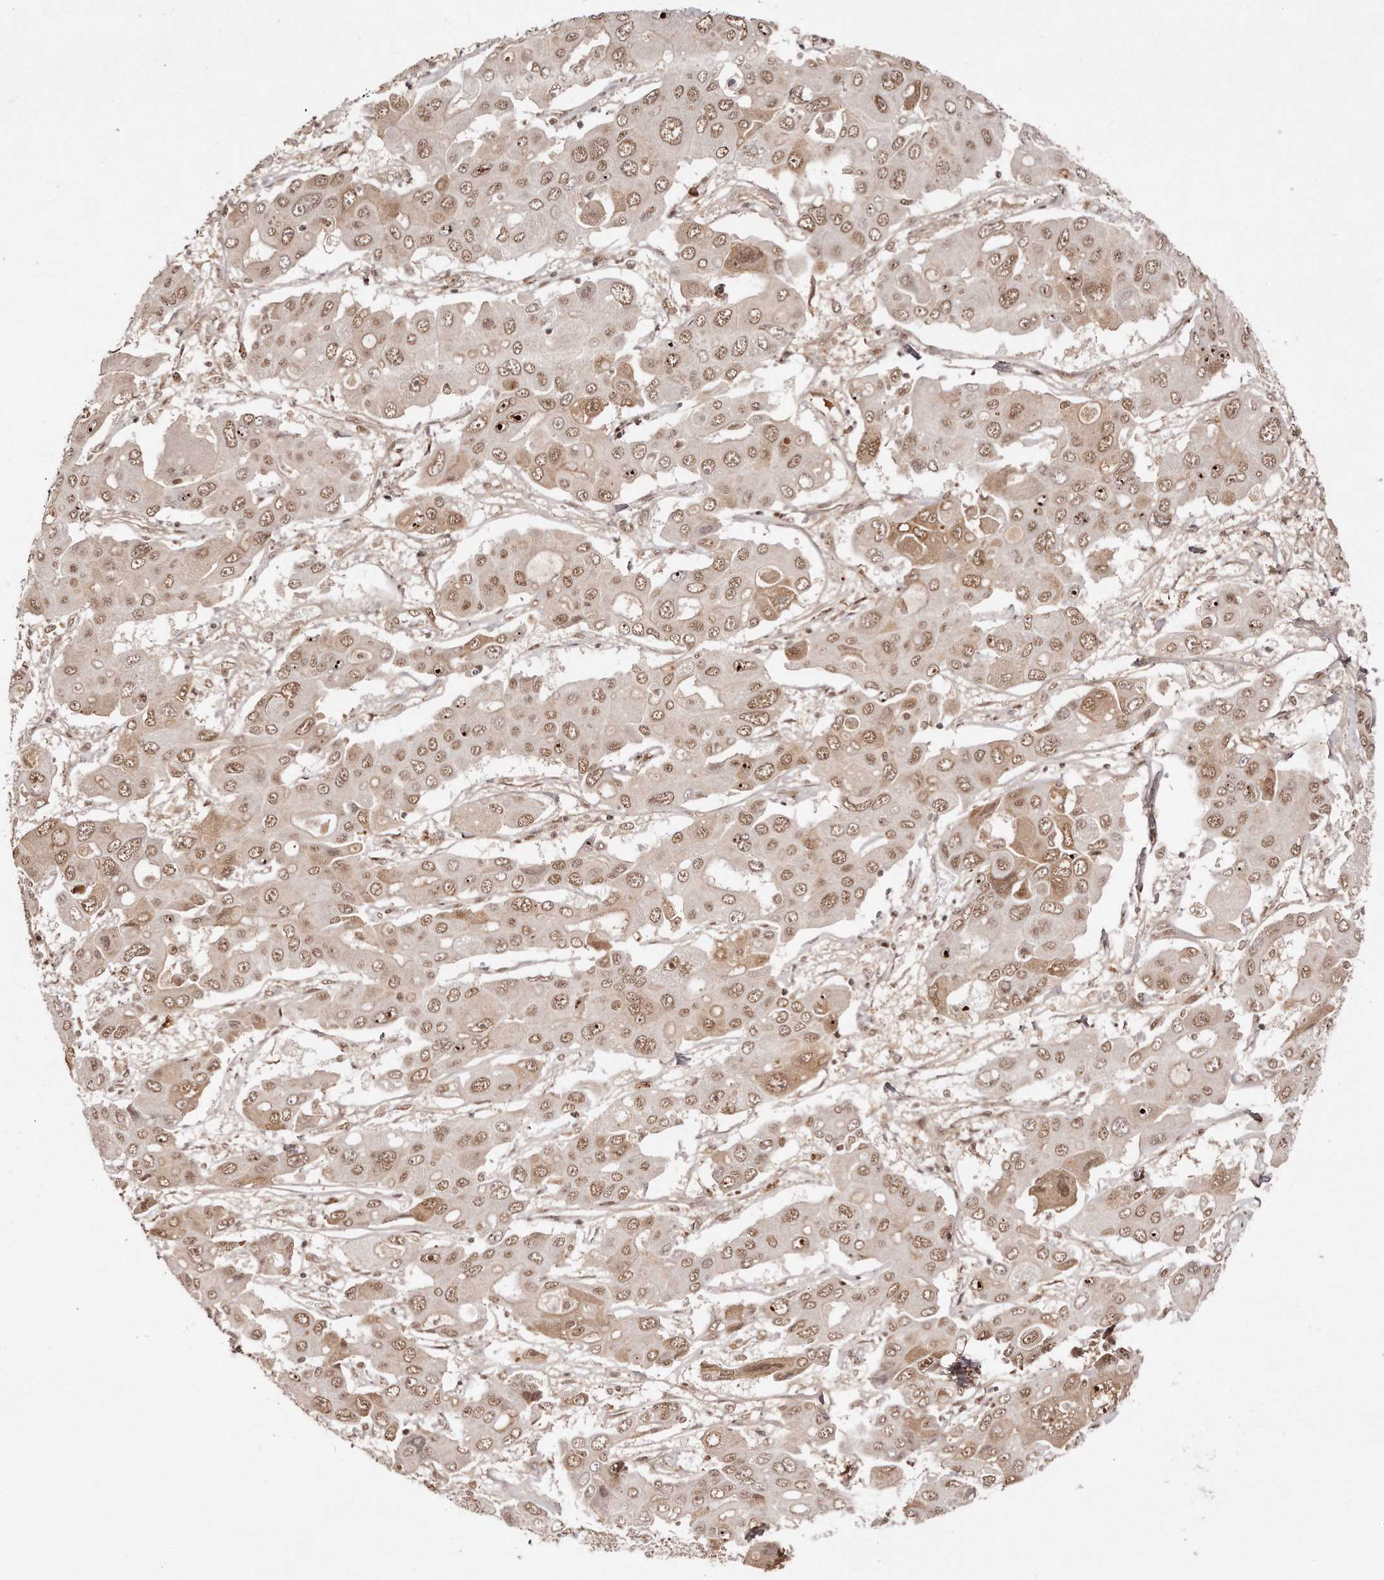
{"staining": {"intensity": "moderate", "quantity": ">75%", "location": "nuclear"}, "tissue": "liver cancer", "cell_type": "Tumor cells", "image_type": "cancer", "snomed": [{"axis": "morphology", "description": "Cholangiocarcinoma"}, {"axis": "topography", "description": "Liver"}], "caption": "This is a micrograph of immunohistochemistry staining of liver cancer, which shows moderate expression in the nuclear of tumor cells.", "gene": "SOX4", "patient": {"sex": "male", "age": 67}}